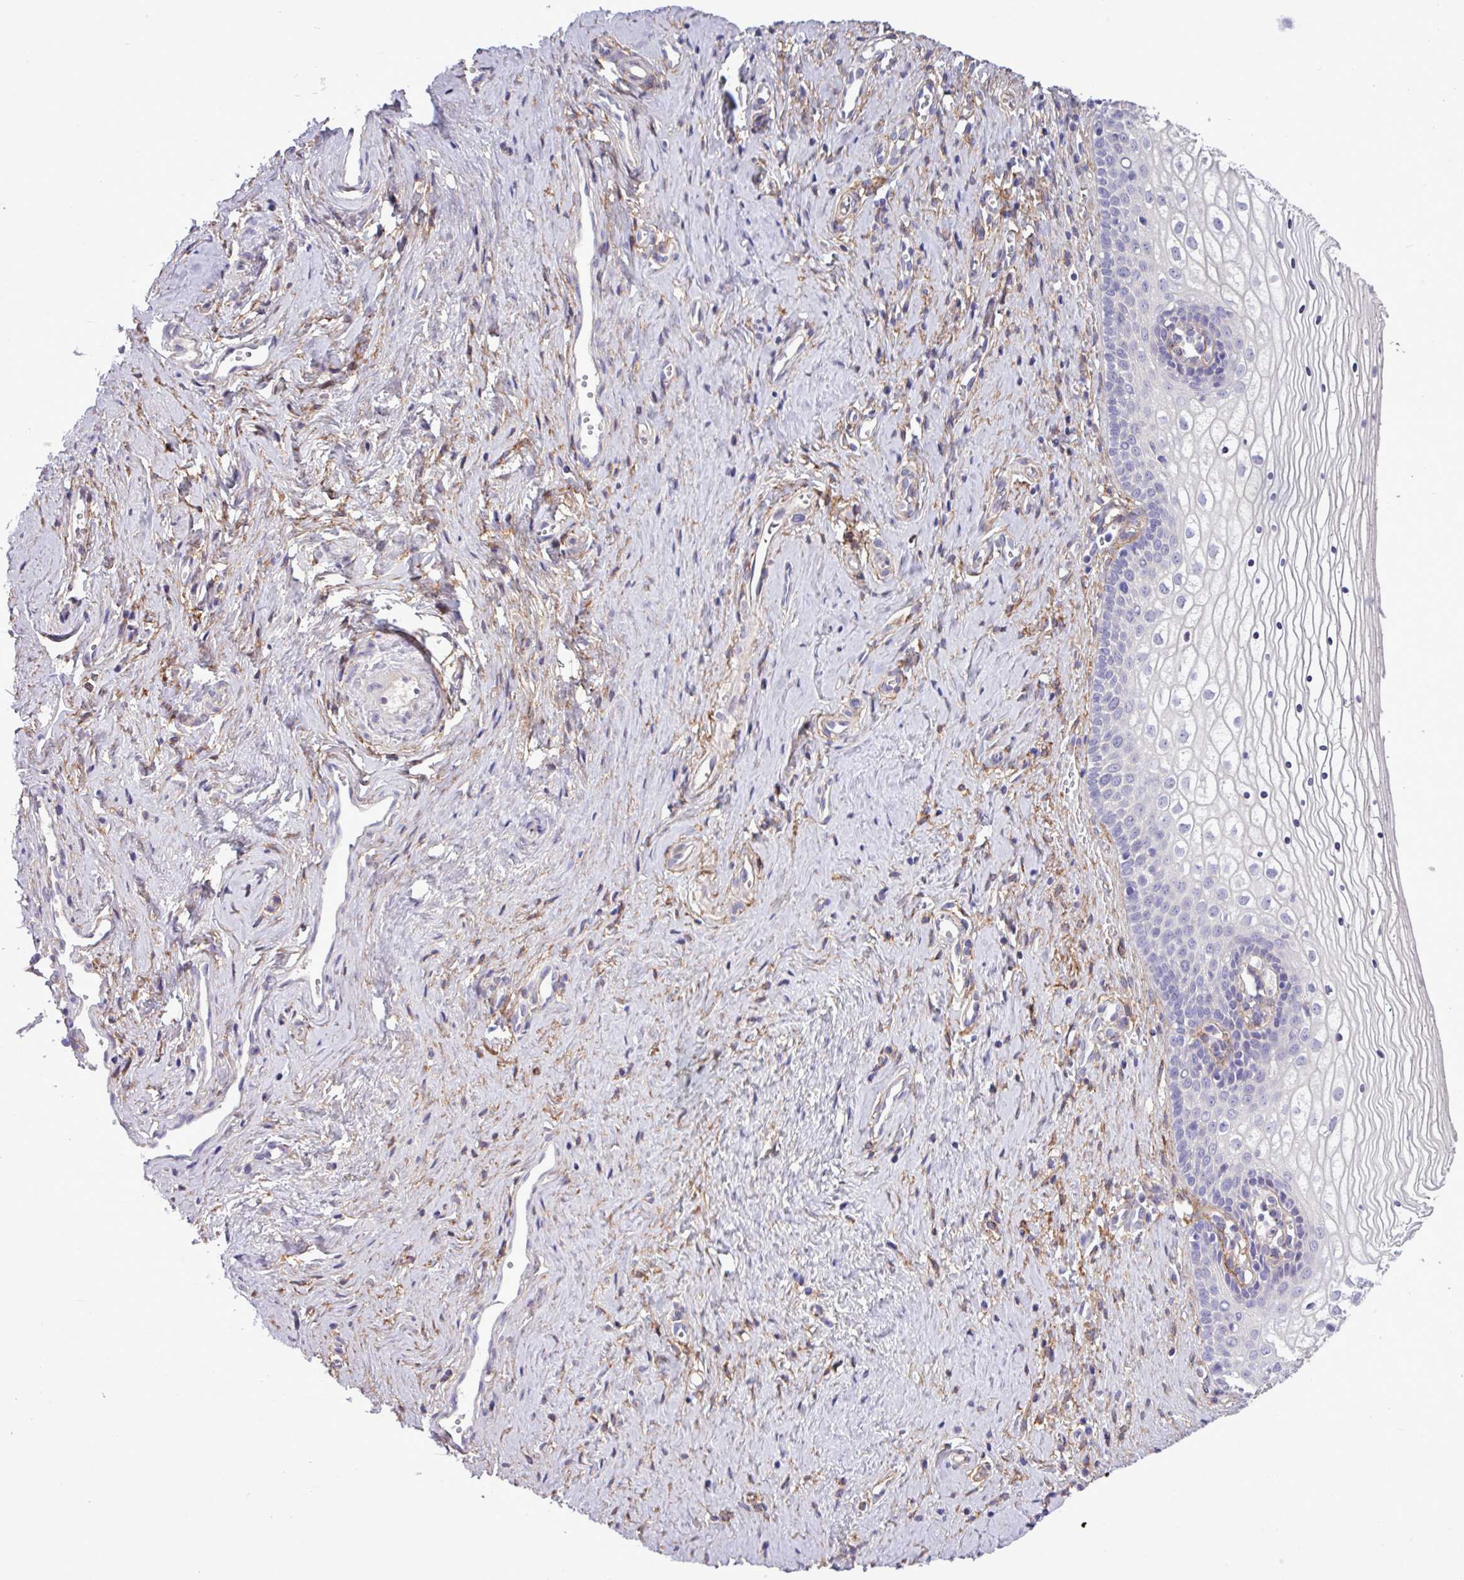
{"staining": {"intensity": "negative", "quantity": "none", "location": "none"}, "tissue": "vagina", "cell_type": "Squamous epithelial cells", "image_type": "normal", "snomed": [{"axis": "morphology", "description": "Normal tissue, NOS"}, {"axis": "topography", "description": "Vagina"}], "caption": "Immunohistochemistry (IHC) histopathology image of benign human vagina stained for a protein (brown), which shows no positivity in squamous epithelial cells.", "gene": "CD248", "patient": {"sex": "female", "age": 59}}